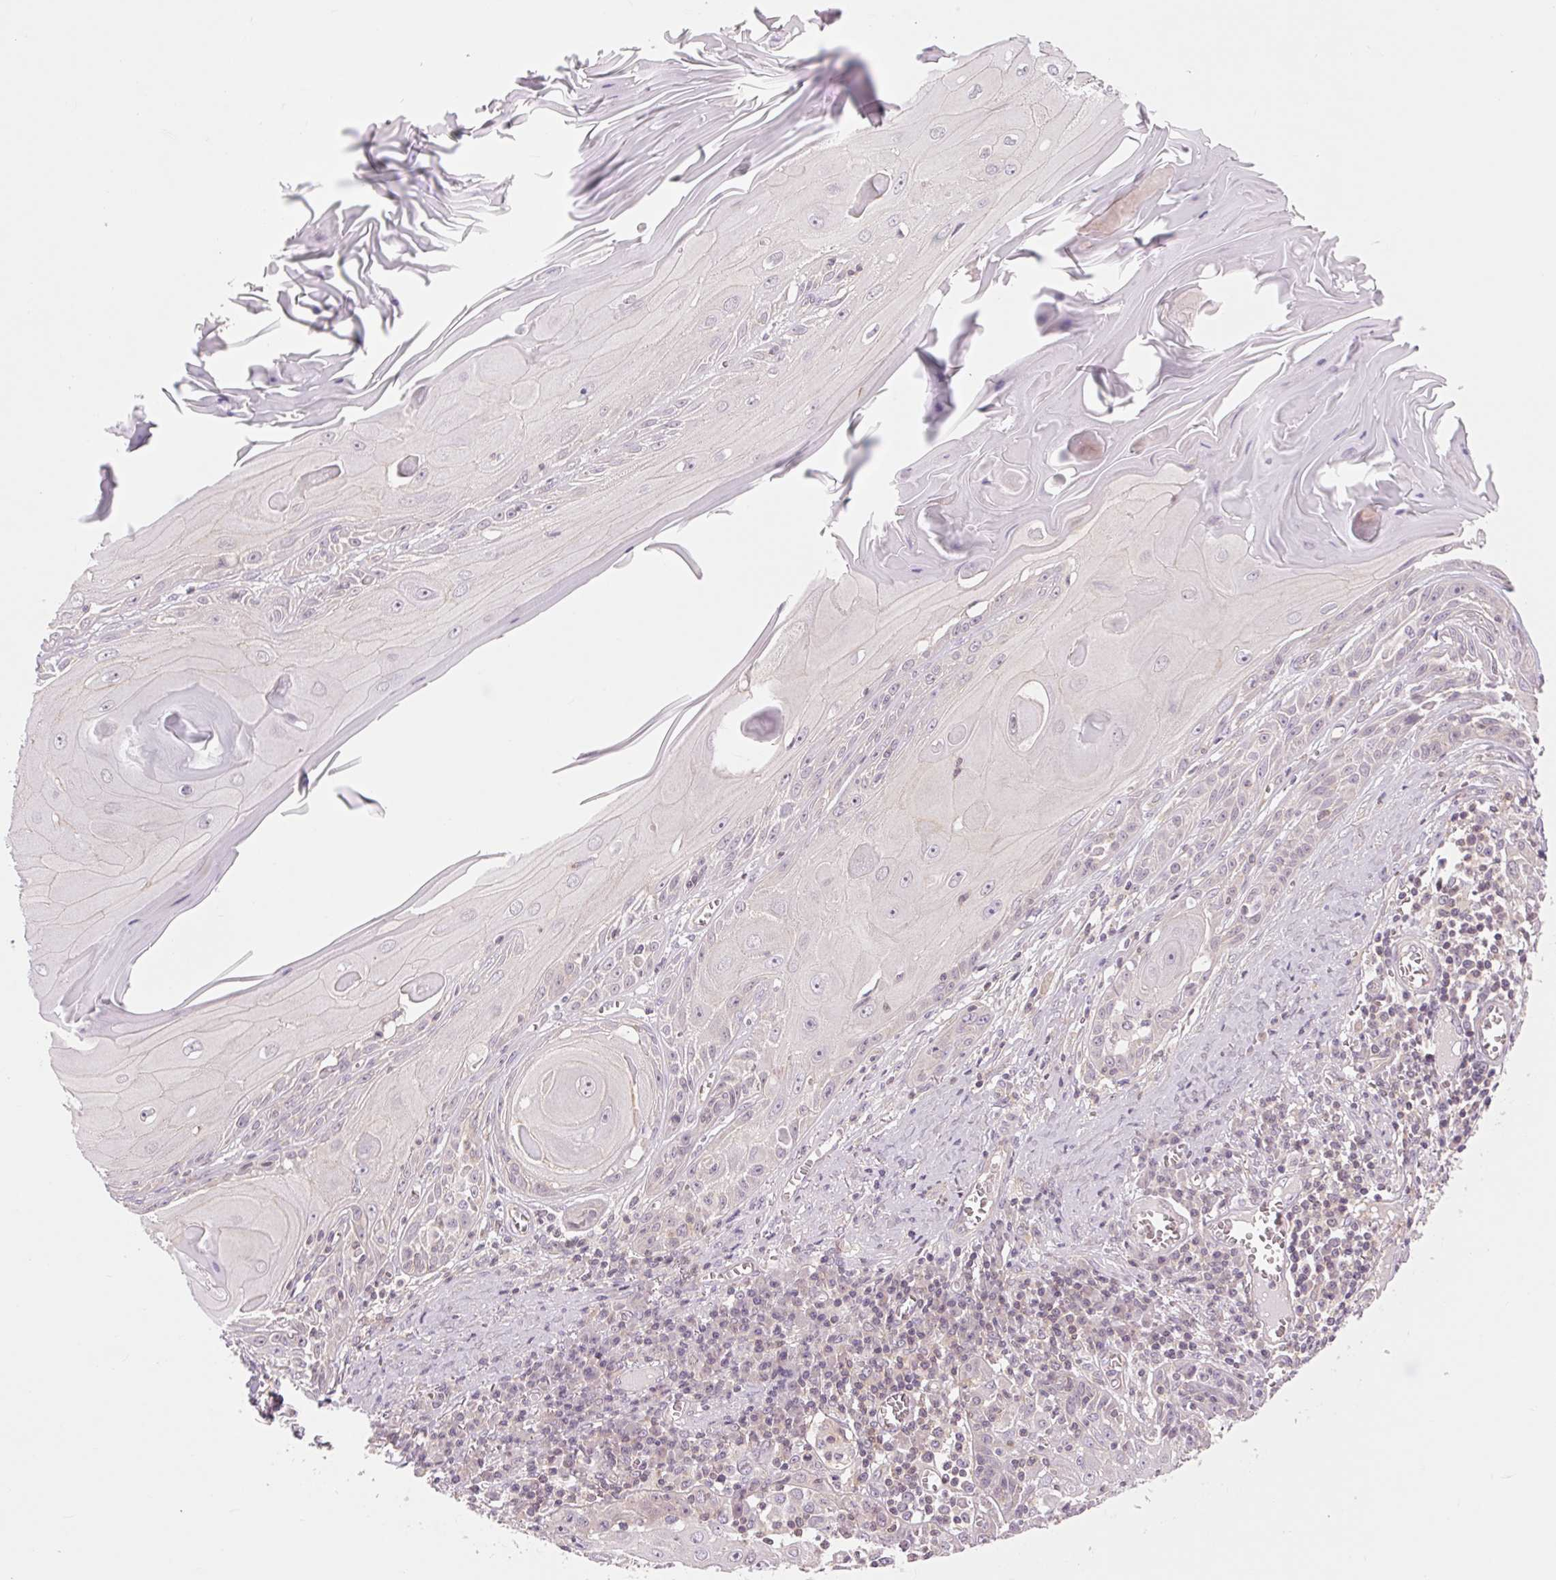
{"staining": {"intensity": "negative", "quantity": "none", "location": "none"}, "tissue": "skin cancer", "cell_type": "Tumor cells", "image_type": "cancer", "snomed": [{"axis": "morphology", "description": "Squamous cell carcinoma, NOS"}, {"axis": "topography", "description": "Skin"}, {"axis": "topography", "description": "Vulva"}], "caption": "Human skin cancer (squamous cell carcinoma) stained for a protein using IHC exhibits no expression in tumor cells.", "gene": "SH3RF2", "patient": {"sex": "female", "age": 85}}